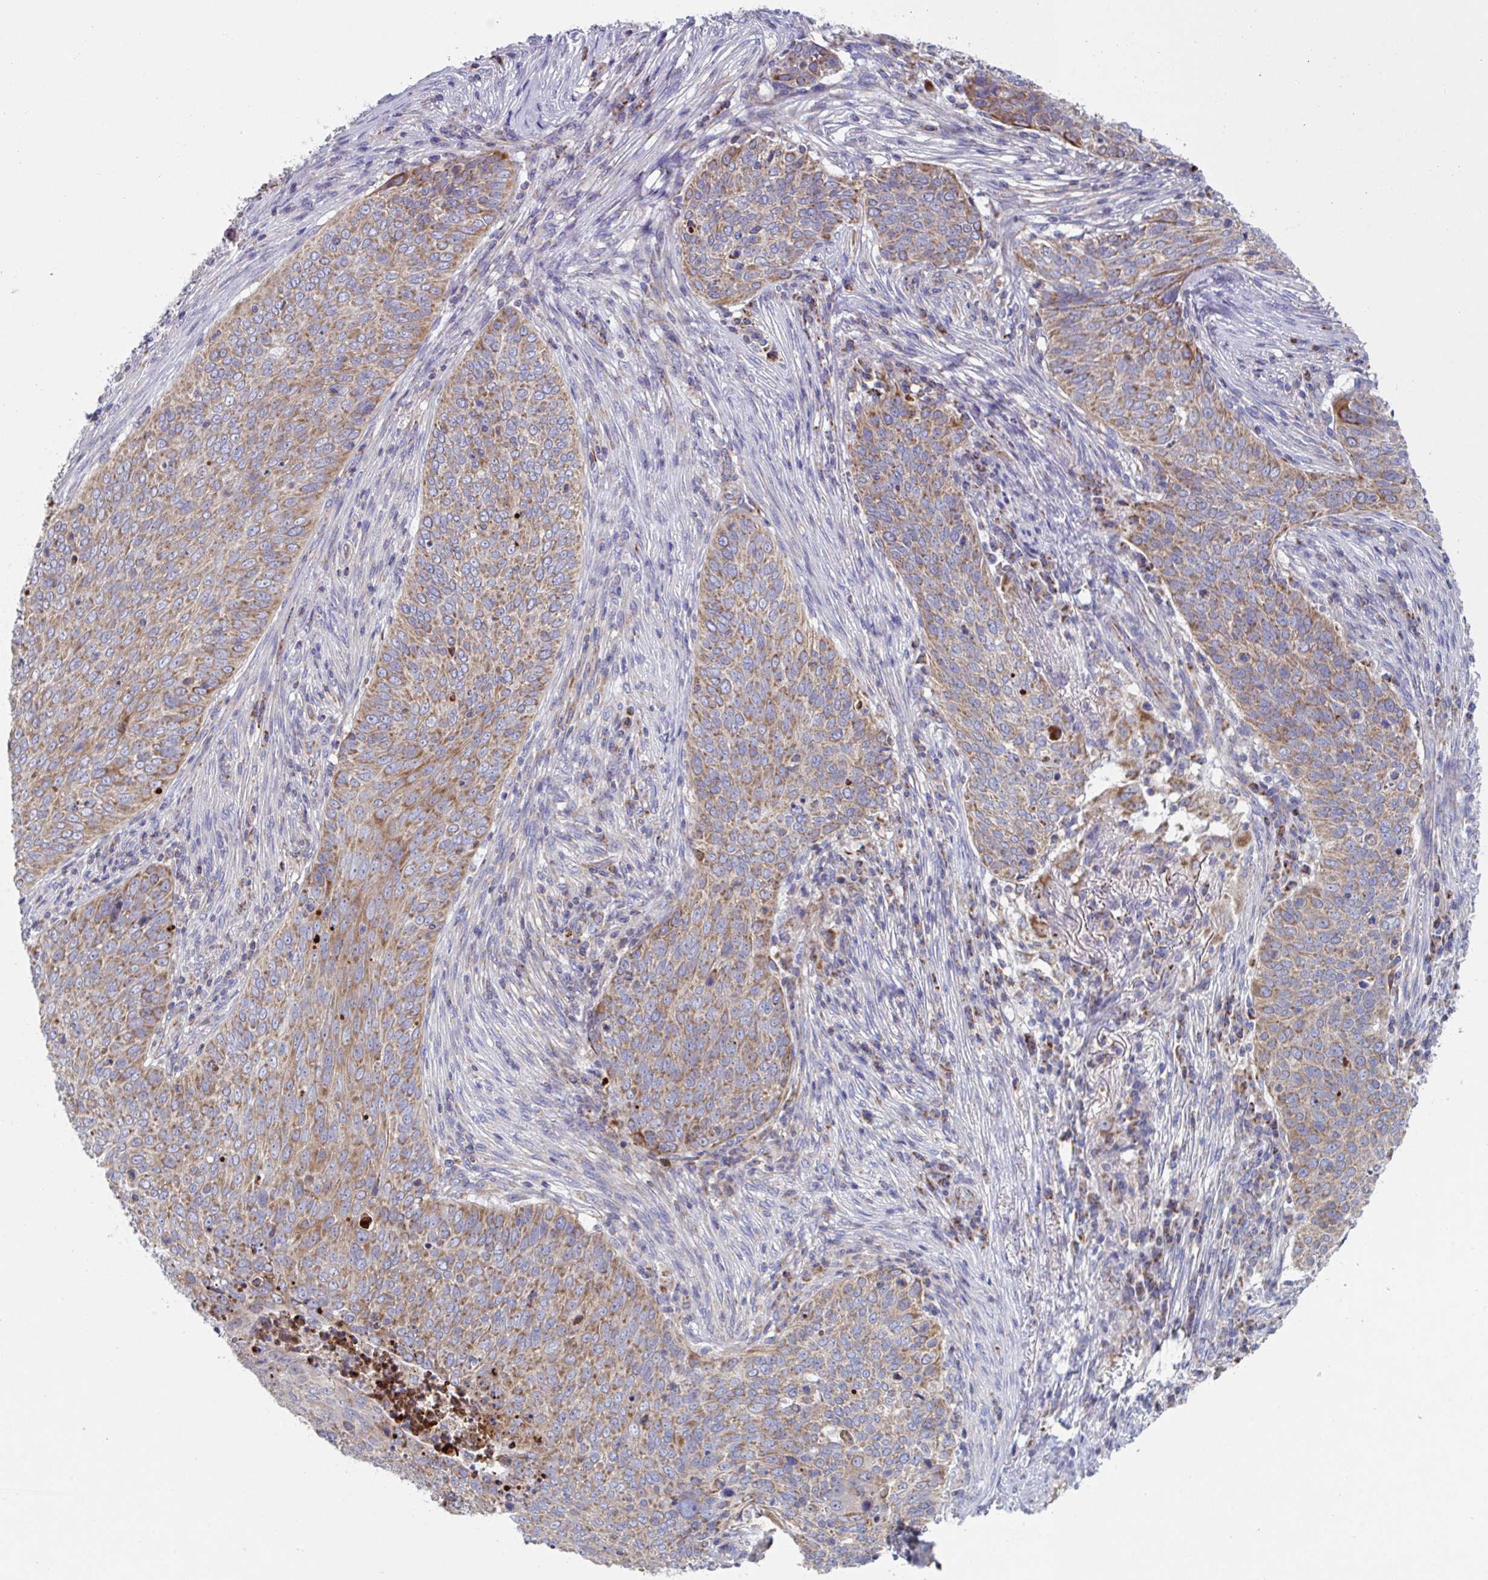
{"staining": {"intensity": "moderate", "quantity": ">75%", "location": "cytoplasmic/membranous"}, "tissue": "lung cancer", "cell_type": "Tumor cells", "image_type": "cancer", "snomed": [{"axis": "morphology", "description": "Squamous cell carcinoma, NOS"}, {"axis": "topography", "description": "Lung"}], "caption": "The immunohistochemical stain shows moderate cytoplasmic/membranous expression in tumor cells of lung cancer (squamous cell carcinoma) tissue.", "gene": "NDUFA7", "patient": {"sex": "male", "age": 63}}